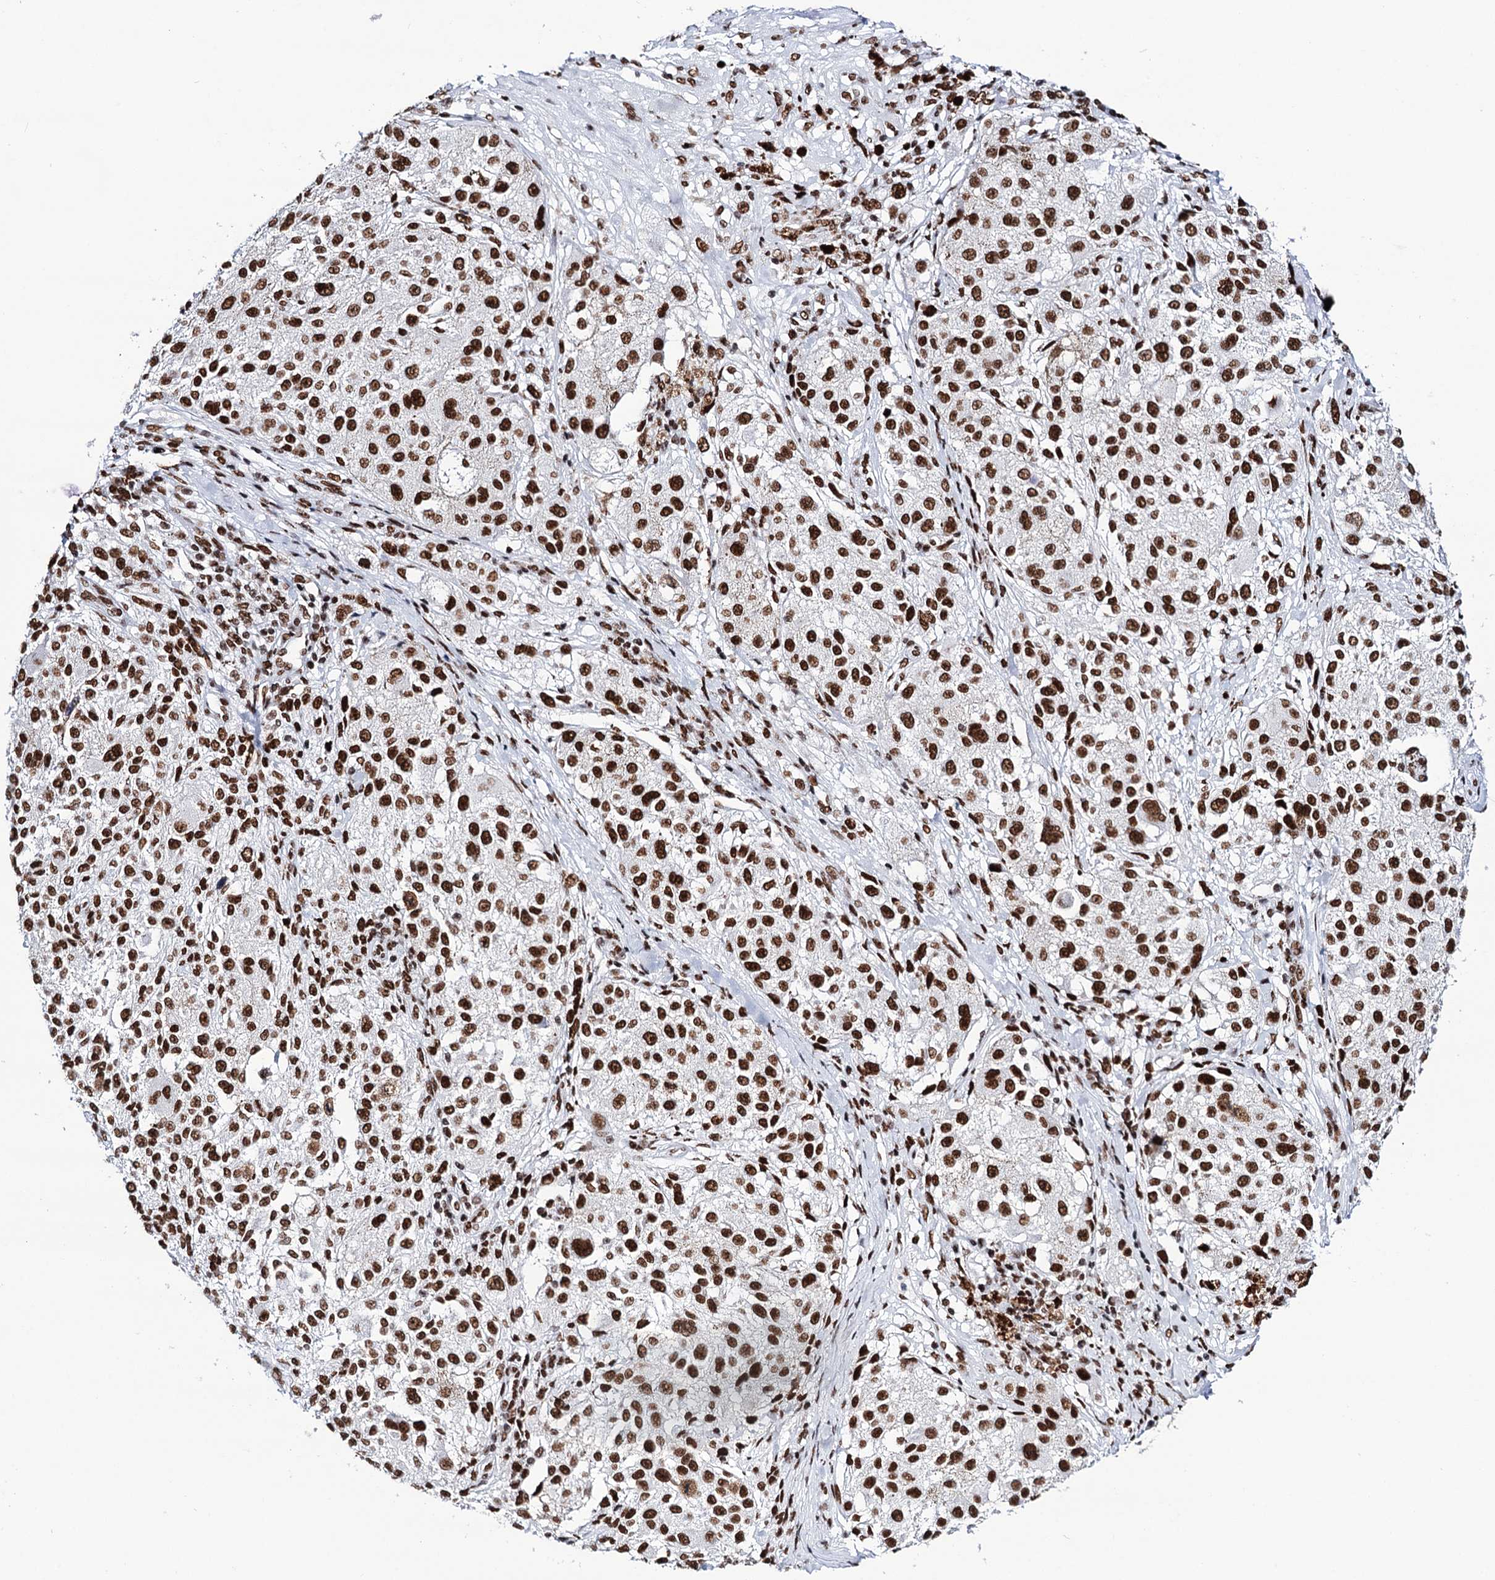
{"staining": {"intensity": "strong", "quantity": ">75%", "location": "nuclear"}, "tissue": "melanoma", "cell_type": "Tumor cells", "image_type": "cancer", "snomed": [{"axis": "morphology", "description": "Necrosis, NOS"}, {"axis": "morphology", "description": "Malignant melanoma, NOS"}, {"axis": "topography", "description": "Skin"}], "caption": "Strong nuclear expression is identified in approximately >75% of tumor cells in melanoma. The staining was performed using DAB, with brown indicating positive protein expression. Nuclei are stained blue with hematoxylin.", "gene": "MATR3", "patient": {"sex": "female", "age": 87}}